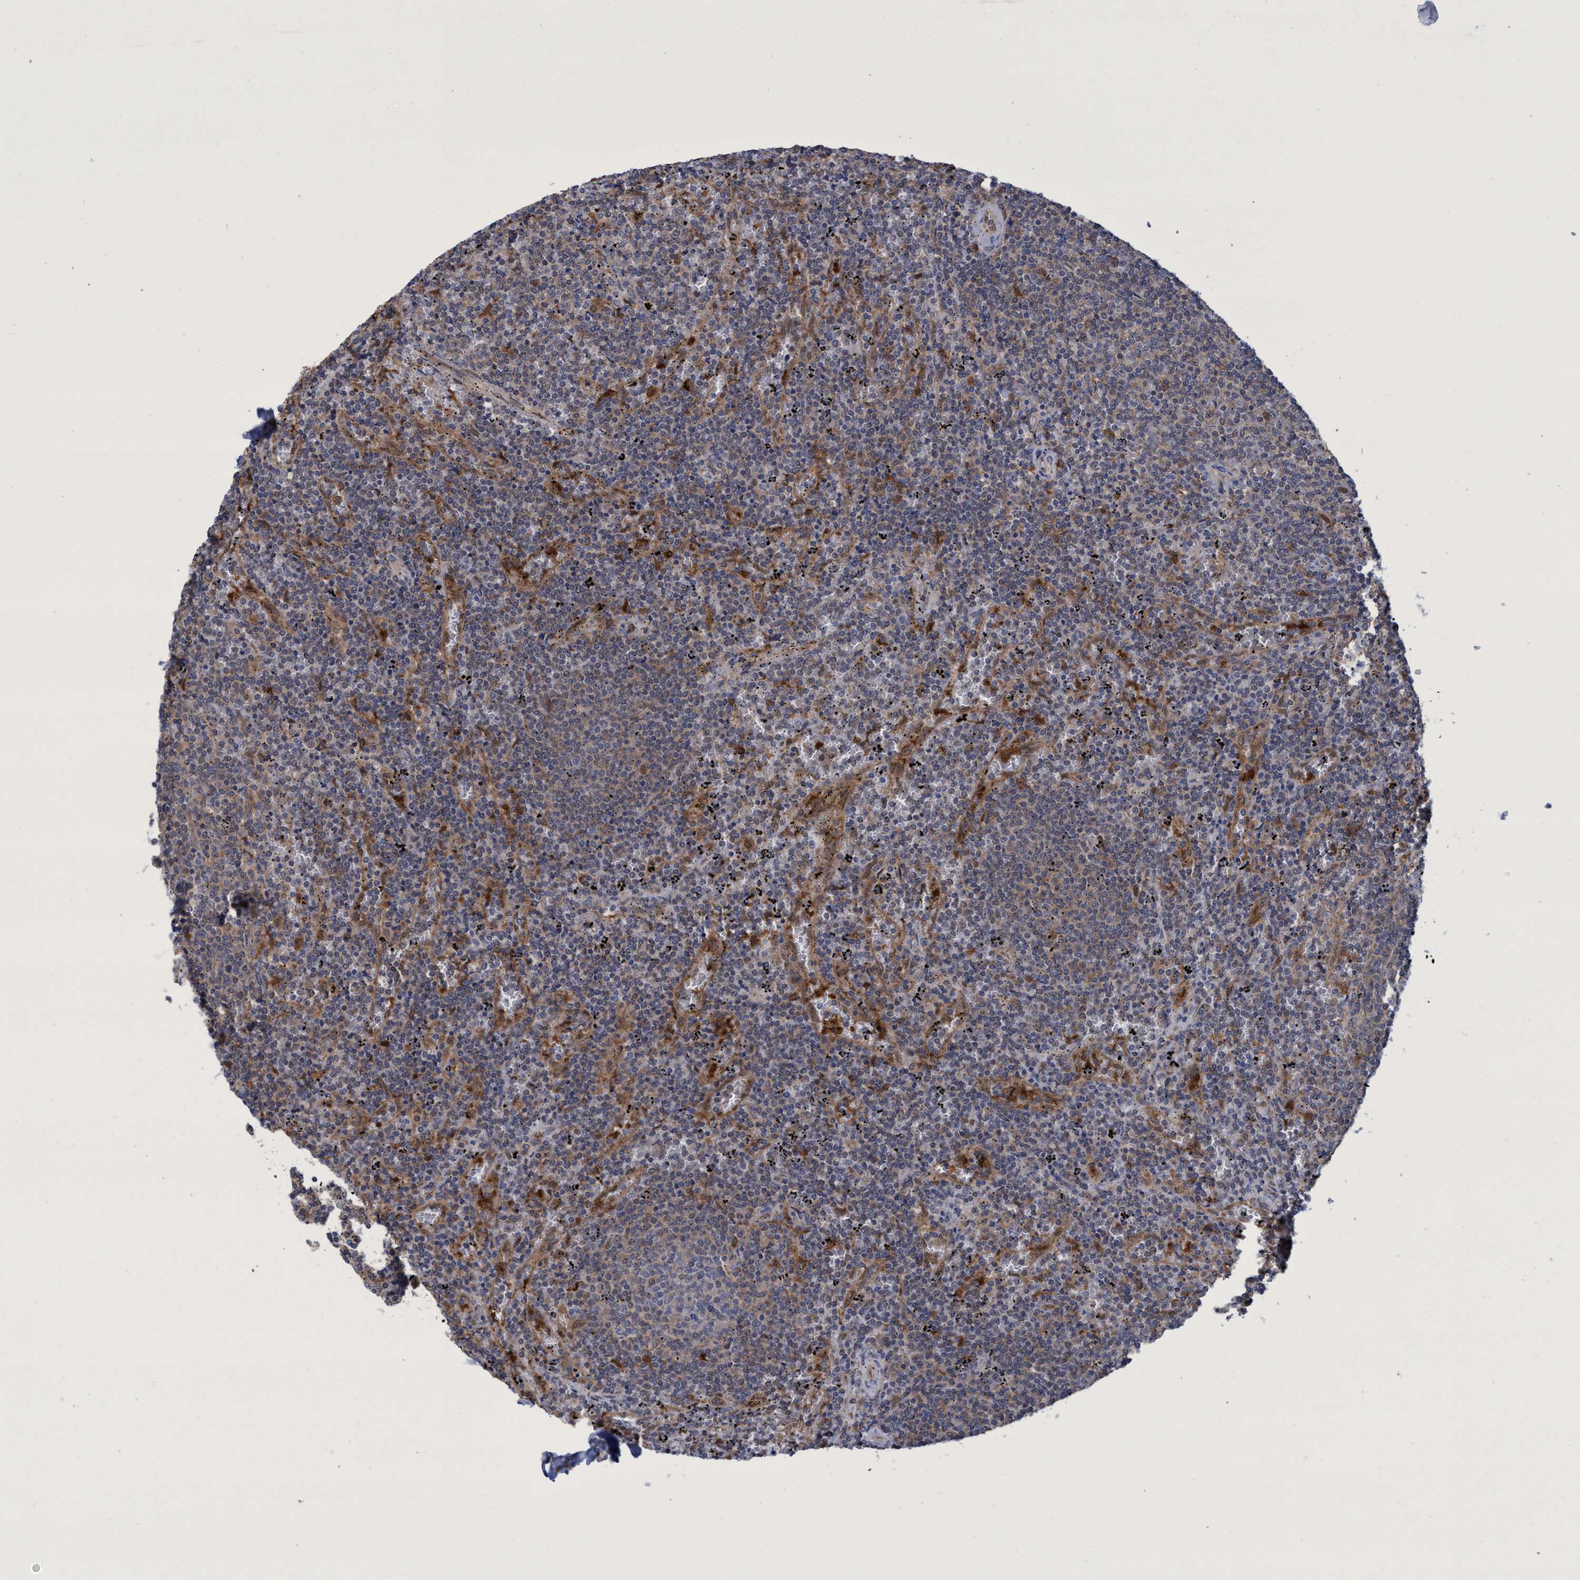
{"staining": {"intensity": "weak", "quantity": "25%-75%", "location": "cytoplasmic/membranous"}, "tissue": "lymphoma", "cell_type": "Tumor cells", "image_type": "cancer", "snomed": [{"axis": "morphology", "description": "Malignant lymphoma, non-Hodgkin's type, Low grade"}, {"axis": "topography", "description": "Spleen"}], "caption": "Weak cytoplasmic/membranous staining is identified in about 25%-75% of tumor cells in lymphoma.", "gene": "PNPO", "patient": {"sex": "female", "age": 50}}